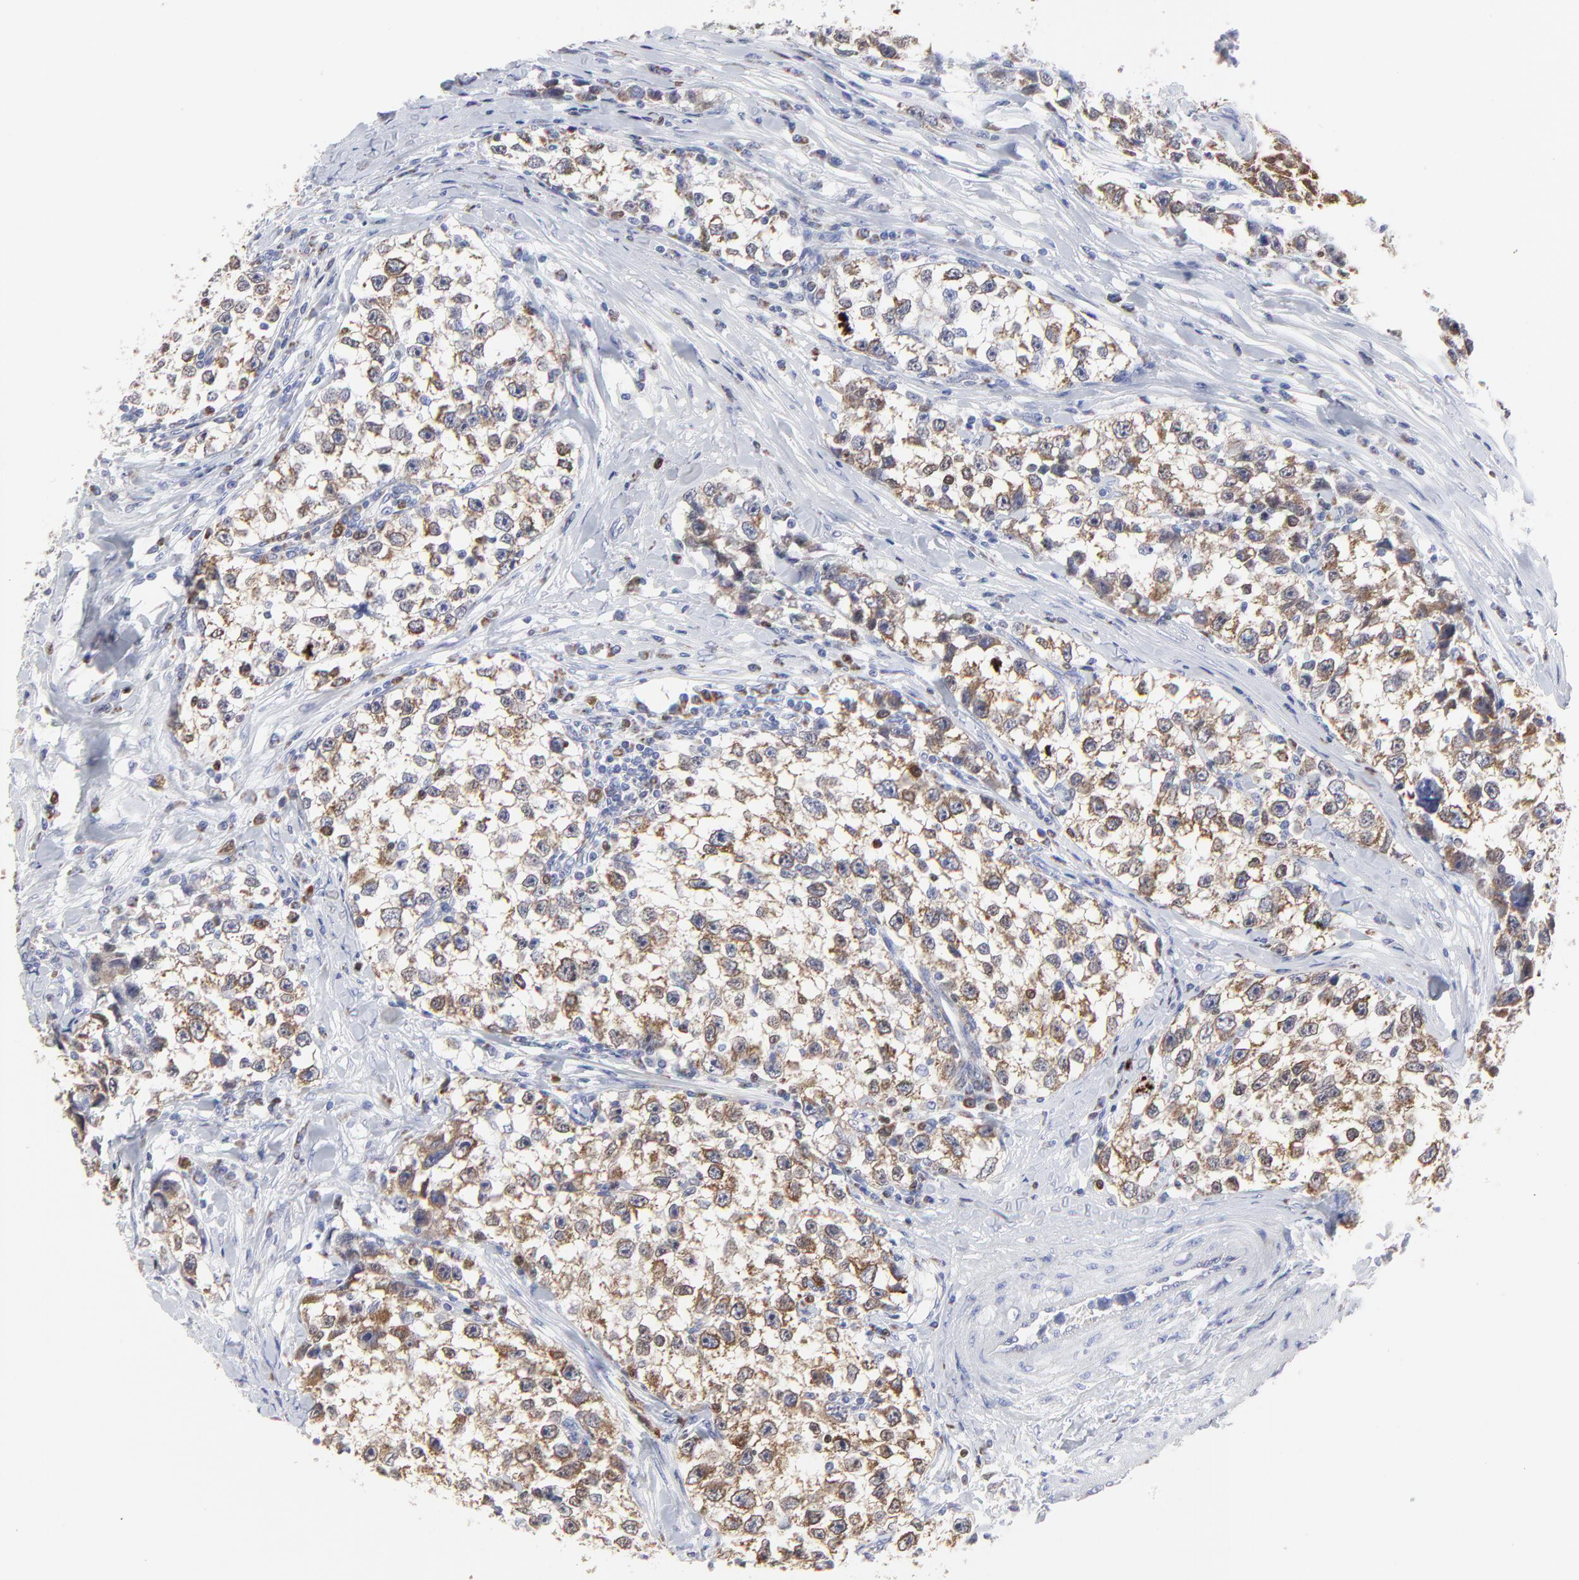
{"staining": {"intensity": "moderate", "quantity": ">75%", "location": "cytoplasmic/membranous"}, "tissue": "testis cancer", "cell_type": "Tumor cells", "image_type": "cancer", "snomed": [{"axis": "morphology", "description": "Seminoma, NOS"}, {"axis": "morphology", "description": "Carcinoma, Embryonal, NOS"}, {"axis": "topography", "description": "Testis"}], "caption": "Moderate cytoplasmic/membranous expression for a protein is appreciated in approximately >75% of tumor cells of embryonal carcinoma (testis) using immunohistochemistry.", "gene": "NCAPH", "patient": {"sex": "male", "age": 30}}